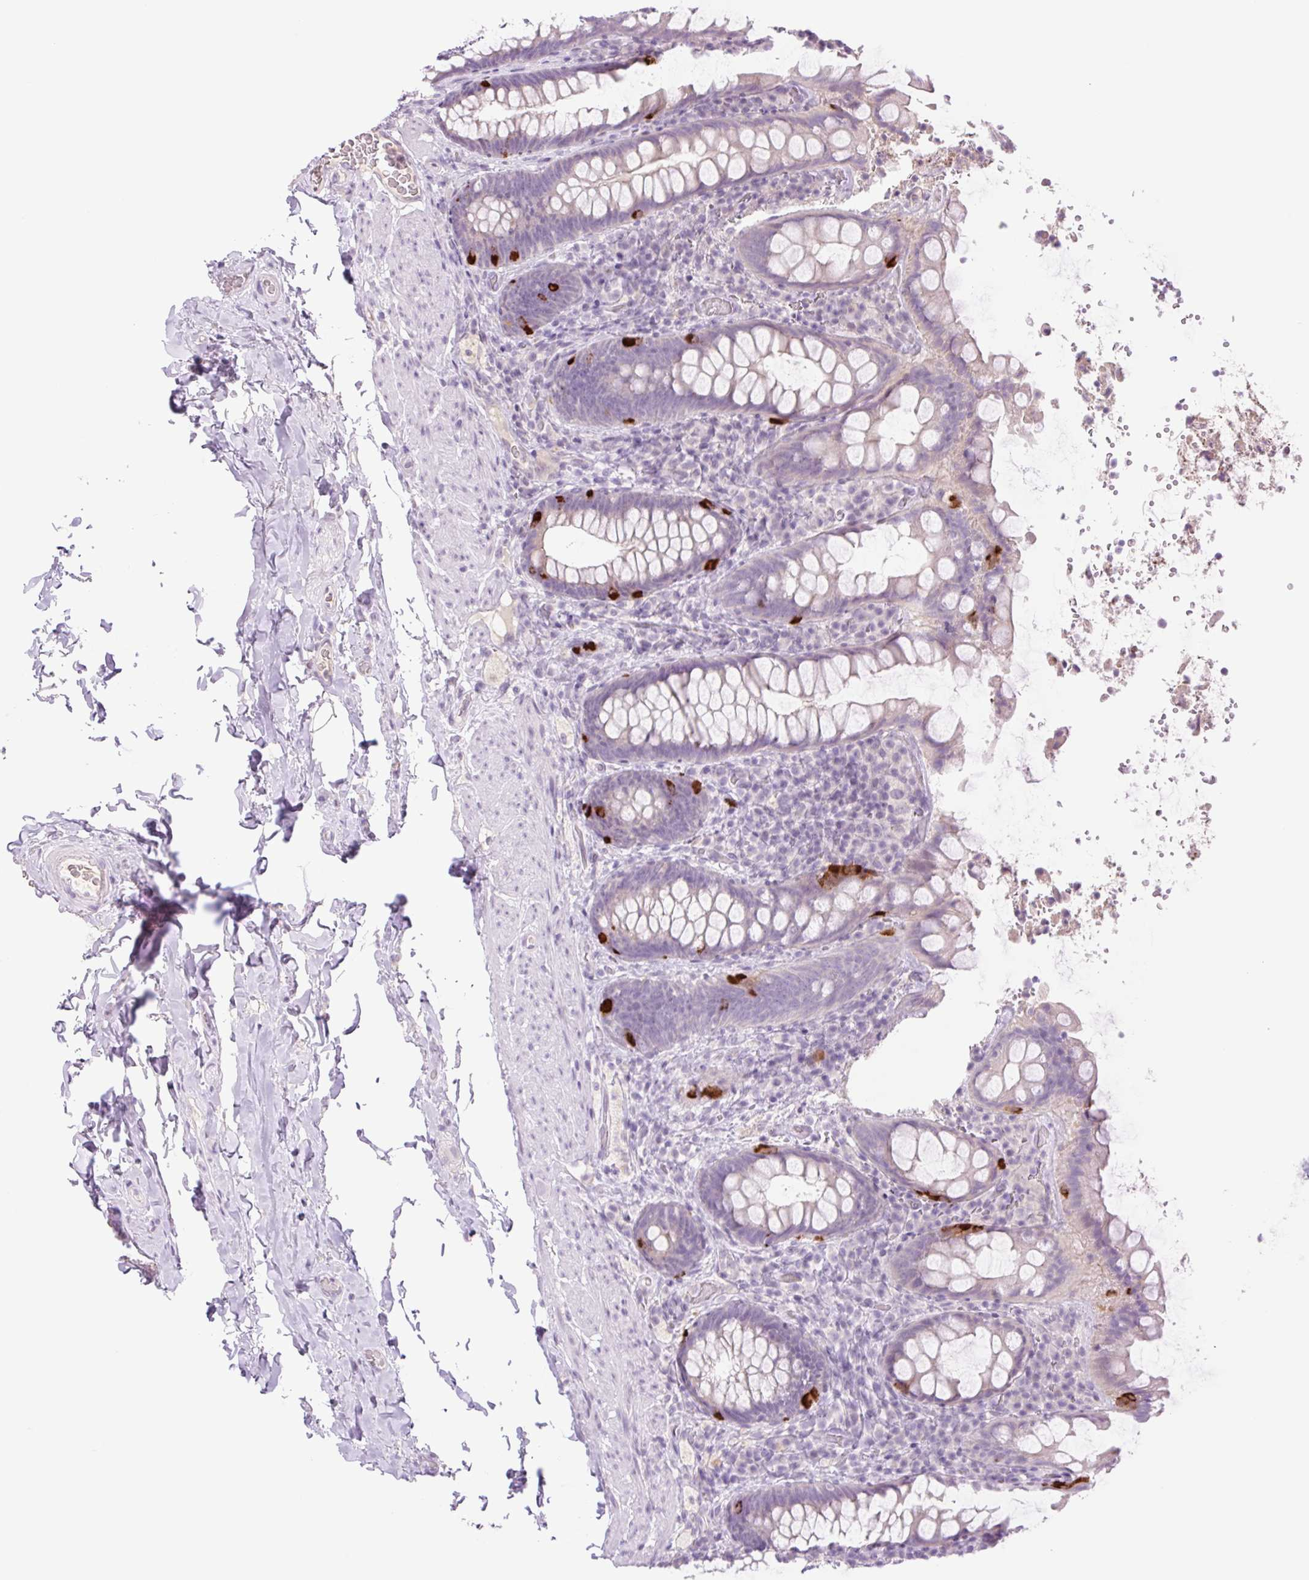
{"staining": {"intensity": "strong", "quantity": "<25%", "location": "cytoplasmic/membranous"}, "tissue": "rectum", "cell_type": "Glandular cells", "image_type": "normal", "snomed": [{"axis": "morphology", "description": "Normal tissue, NOS"}, {"axis": "topography", "description": "Rectum"}], "caption": "Strong cytoplasmic/membranous protein positivity is seen in approximately <25% of glandular cells in rectum. (DAB (3,3'-diaminobenzidine) = brown stain, brightfield microscopy at high magnification).", "gene": "TBX15", "patient": {"sex": "female", "age": 69}}